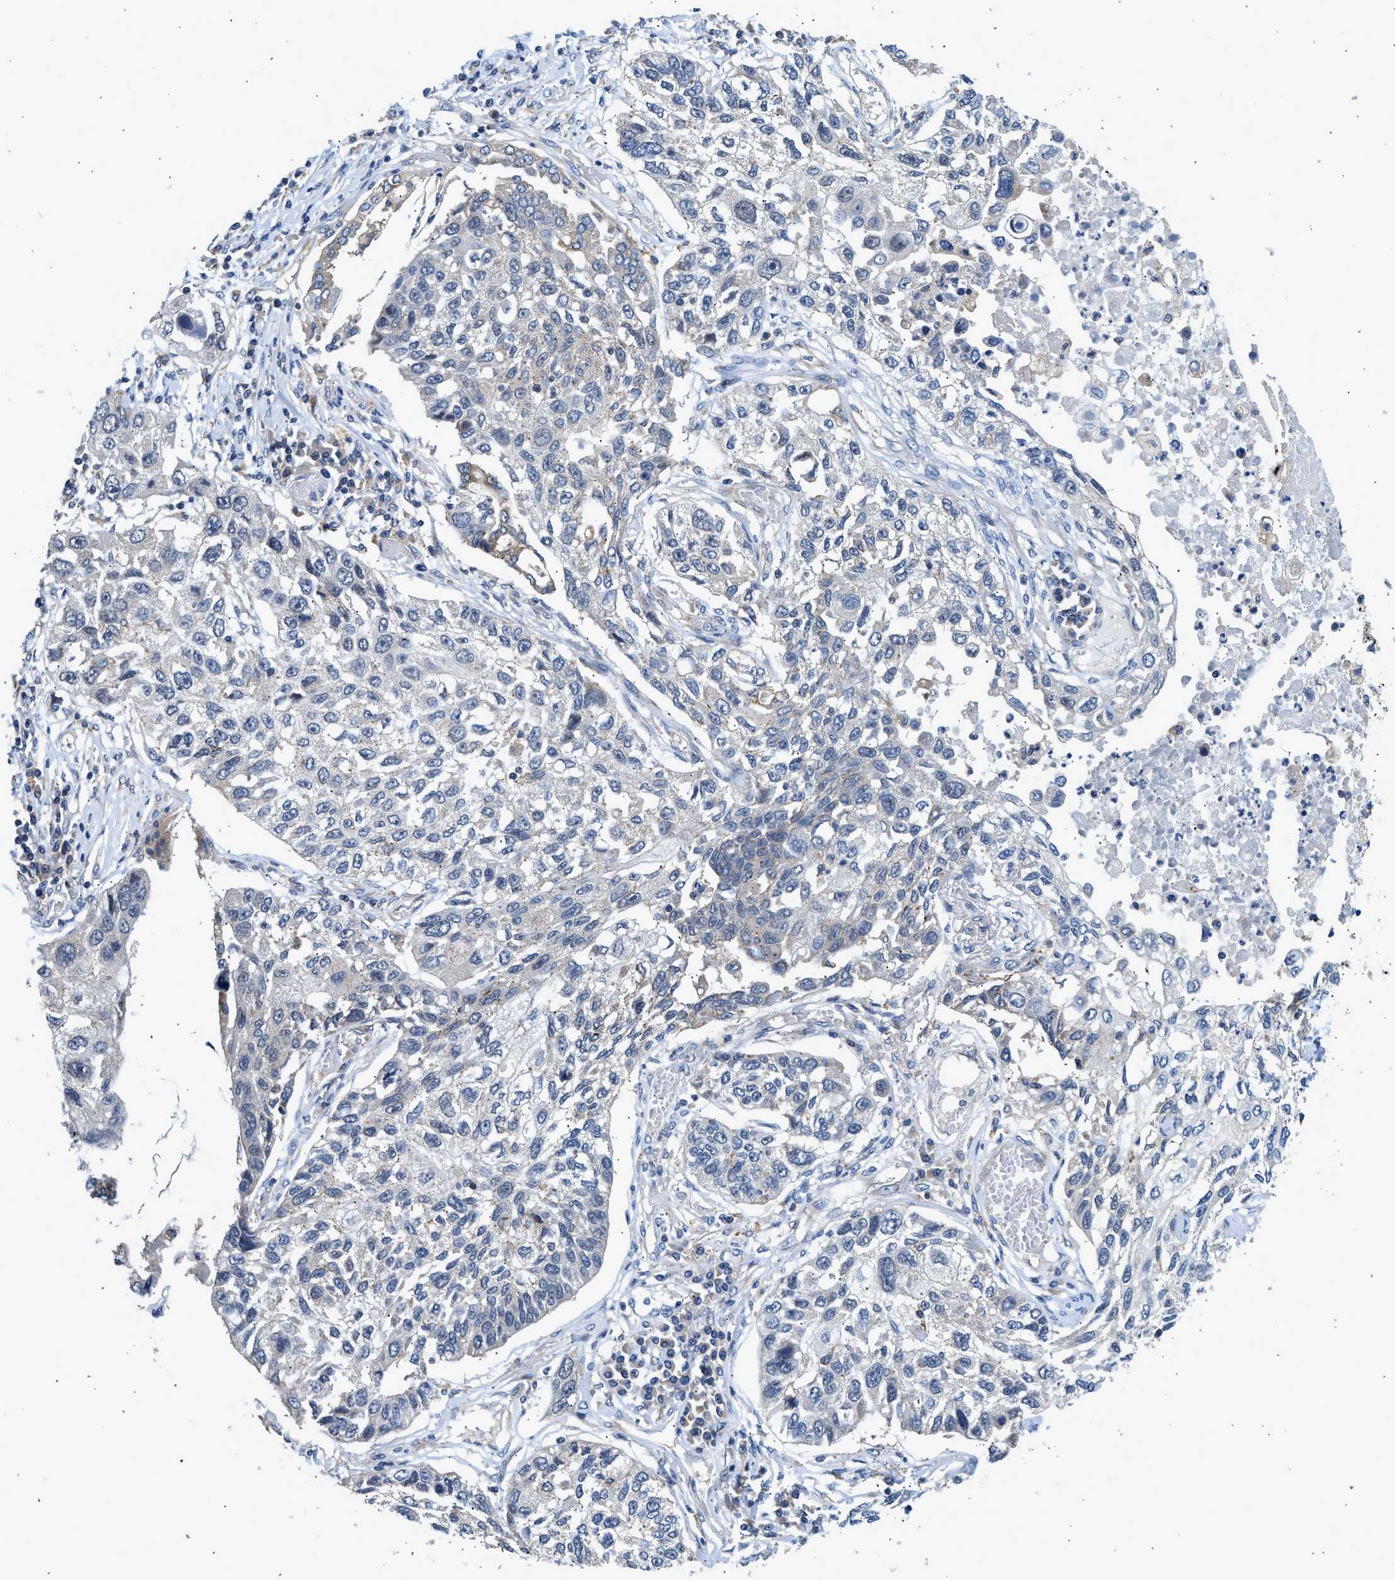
{"staining": {"intensity": "negative", "quantity": "none", "location": "none"}, "tissue": "lung cancer", "cell_type": "Tumor cells", "image_type": "cancer", "snomed": [{"axis": "morphology", "description": "Squamous cell carcinoma, NOS"}, {"axis": "topography", "description": "Lung"}], "caption": "Lung squamous cell carcinoma was stained to show a protein in brown. There is no significant staining in tumor cells.", "gene": "LPIN2", "patient": {"sex": "male", "age": 71}}